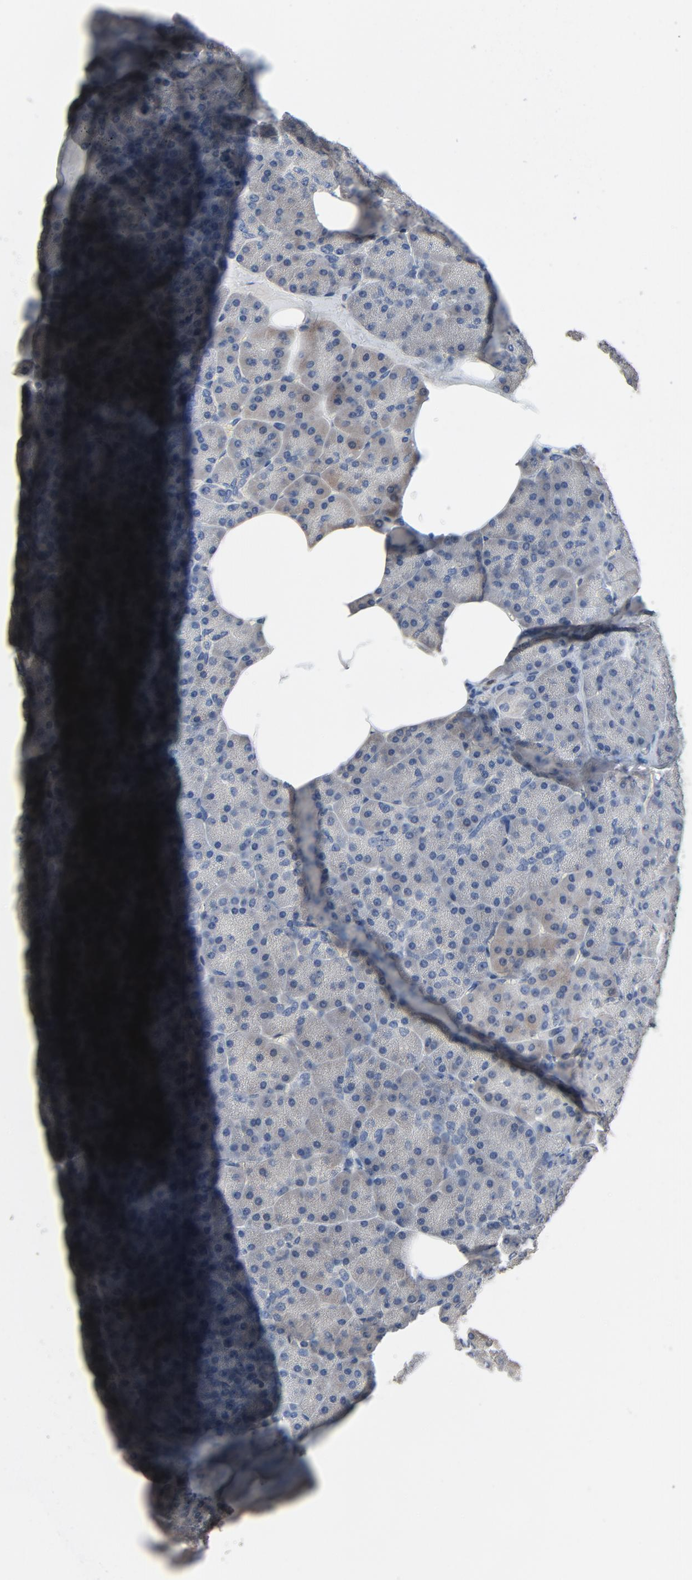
{"staining": {"intensity": "weak", "quantity": ">75%", "location": "cytoplasmic/membranous"}, "tissue": "pancreas", "cell_type": "Exocrine glandular cells", "image_type": "normal", "snomed": [{"axis": "morphology", "description": "Normal tissue, NOS"}, {"axis": "topography", "description": "Pancreas"}], "caption": "IHC histopathology image of benign pancreas stained for a protein (brown), which reveals low levels of weak cytoplasmic/membranous positivity in about >75% of exocrine glandular cells.", "gene": "SOX6", "patient": {"sex": "female", "age": 35}}